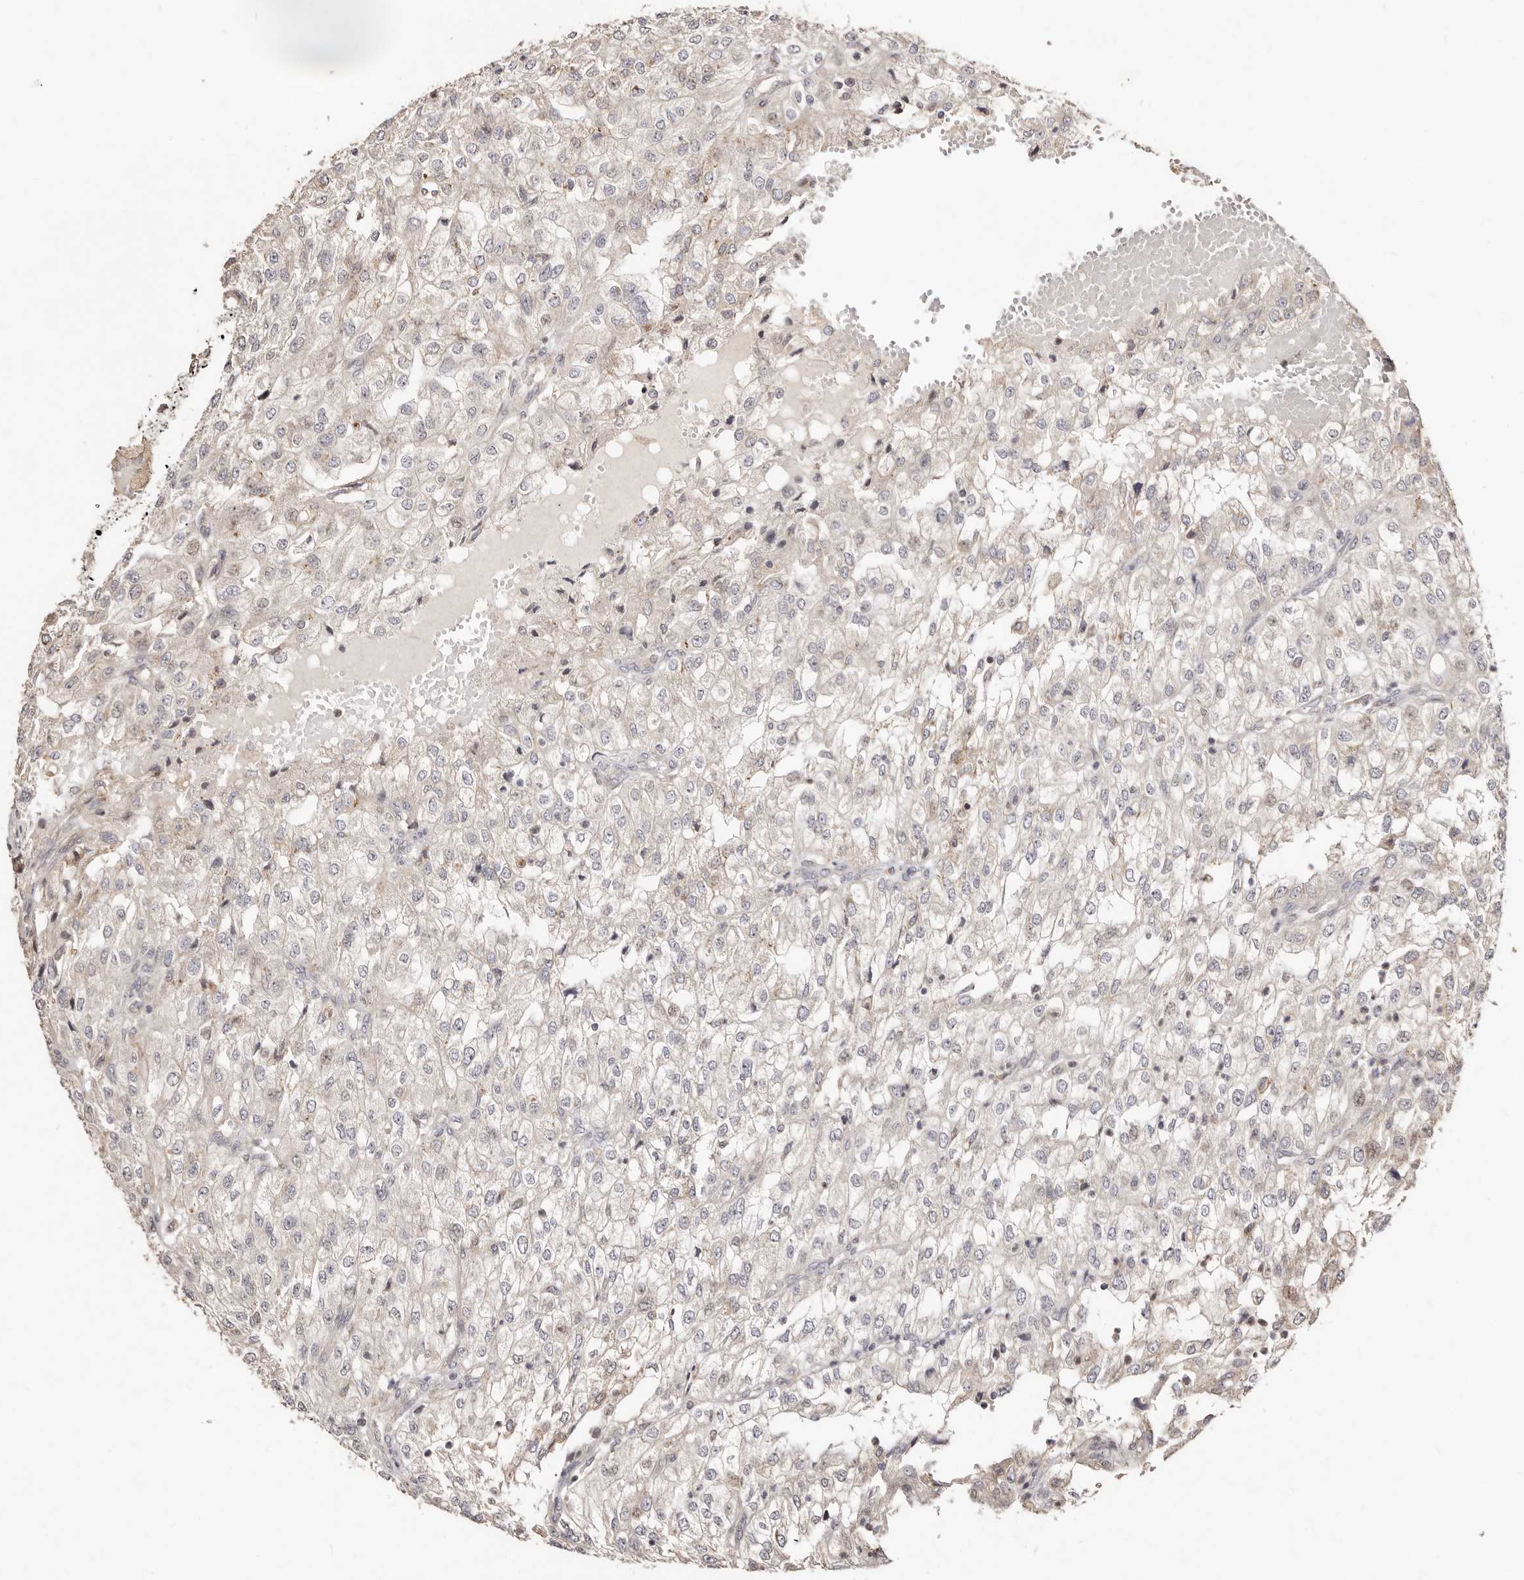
{"staining": {"intensity": "negative", "quantity": "none", "location": "none"}, "tissue": "renal cancer", "cell_type": "Tumor cells", "image_type": "cancer", "snomed": [{"axis": "morphology", "description": "Adenocarcinoma, NOS"}, {"axis": "topography", "description": "Kidney"}], "caption": "A high-resolution histopathology image shows immunohistochemistry staining of renal cancer, which shows no significant expression in tumor cells.", "gene": "APOL6", "patient": {"sex": "female", "age": 54}}